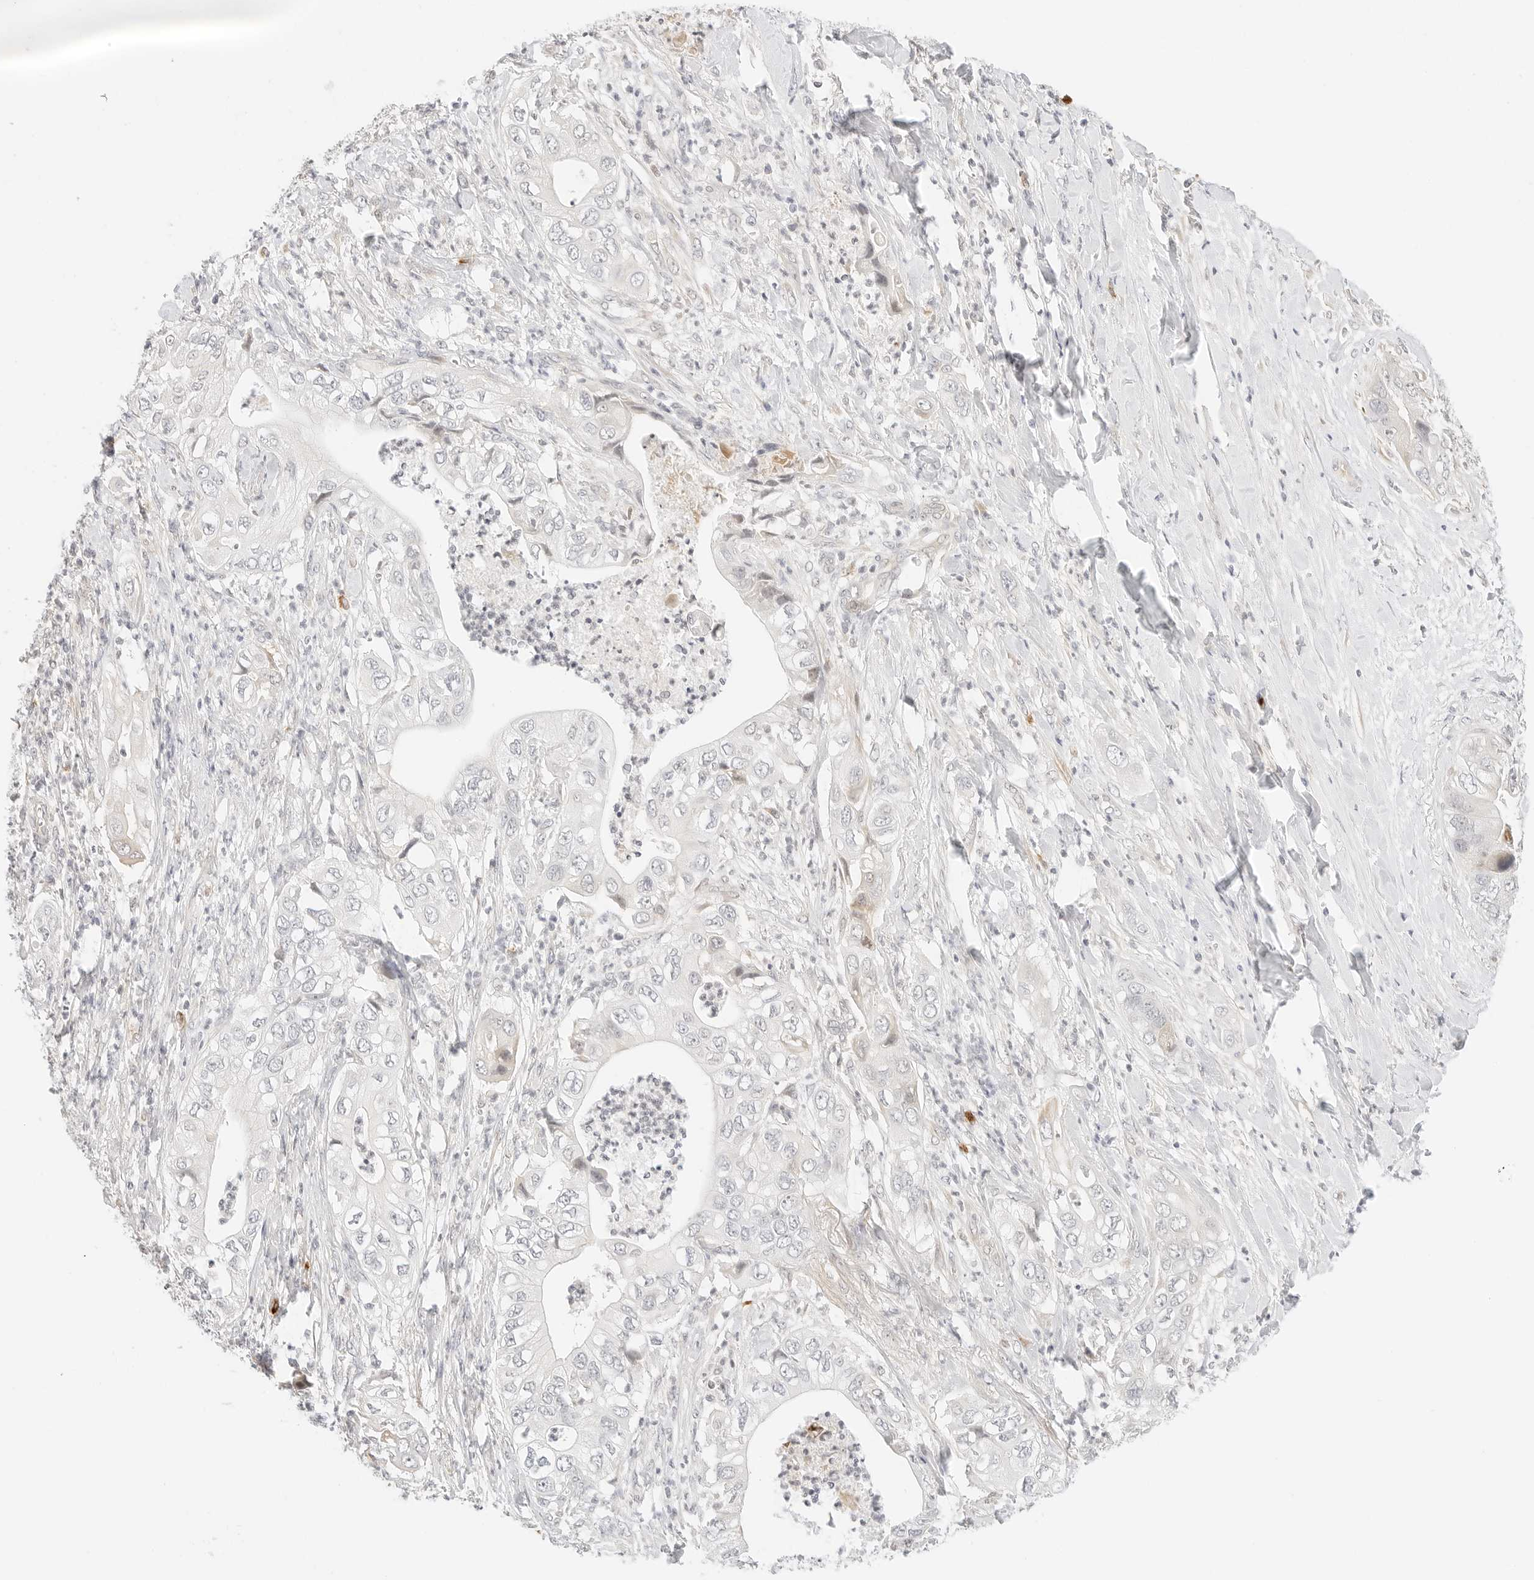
{"staining": {"intensity": "negative", "quantity": "none", "location": "none"}, "tissue": "pancreatic cancer", "cell_type": "Tumor cells", "image_type": "cancer", "snomed": [{"axis": "morphology", "description": "Adenocarcinoma, NOS"}, {"axis": "topography", "description": "Pancreas"}], "caption": "This histopathology image is of pancreatic adenocarcinoma stained with IHC to label a protein in brown with the nuclei are counter-stained blue. There is no staining in tumor cells.", "gene": "TEKT2", "patient": {"sex": "female", "age": 78}}